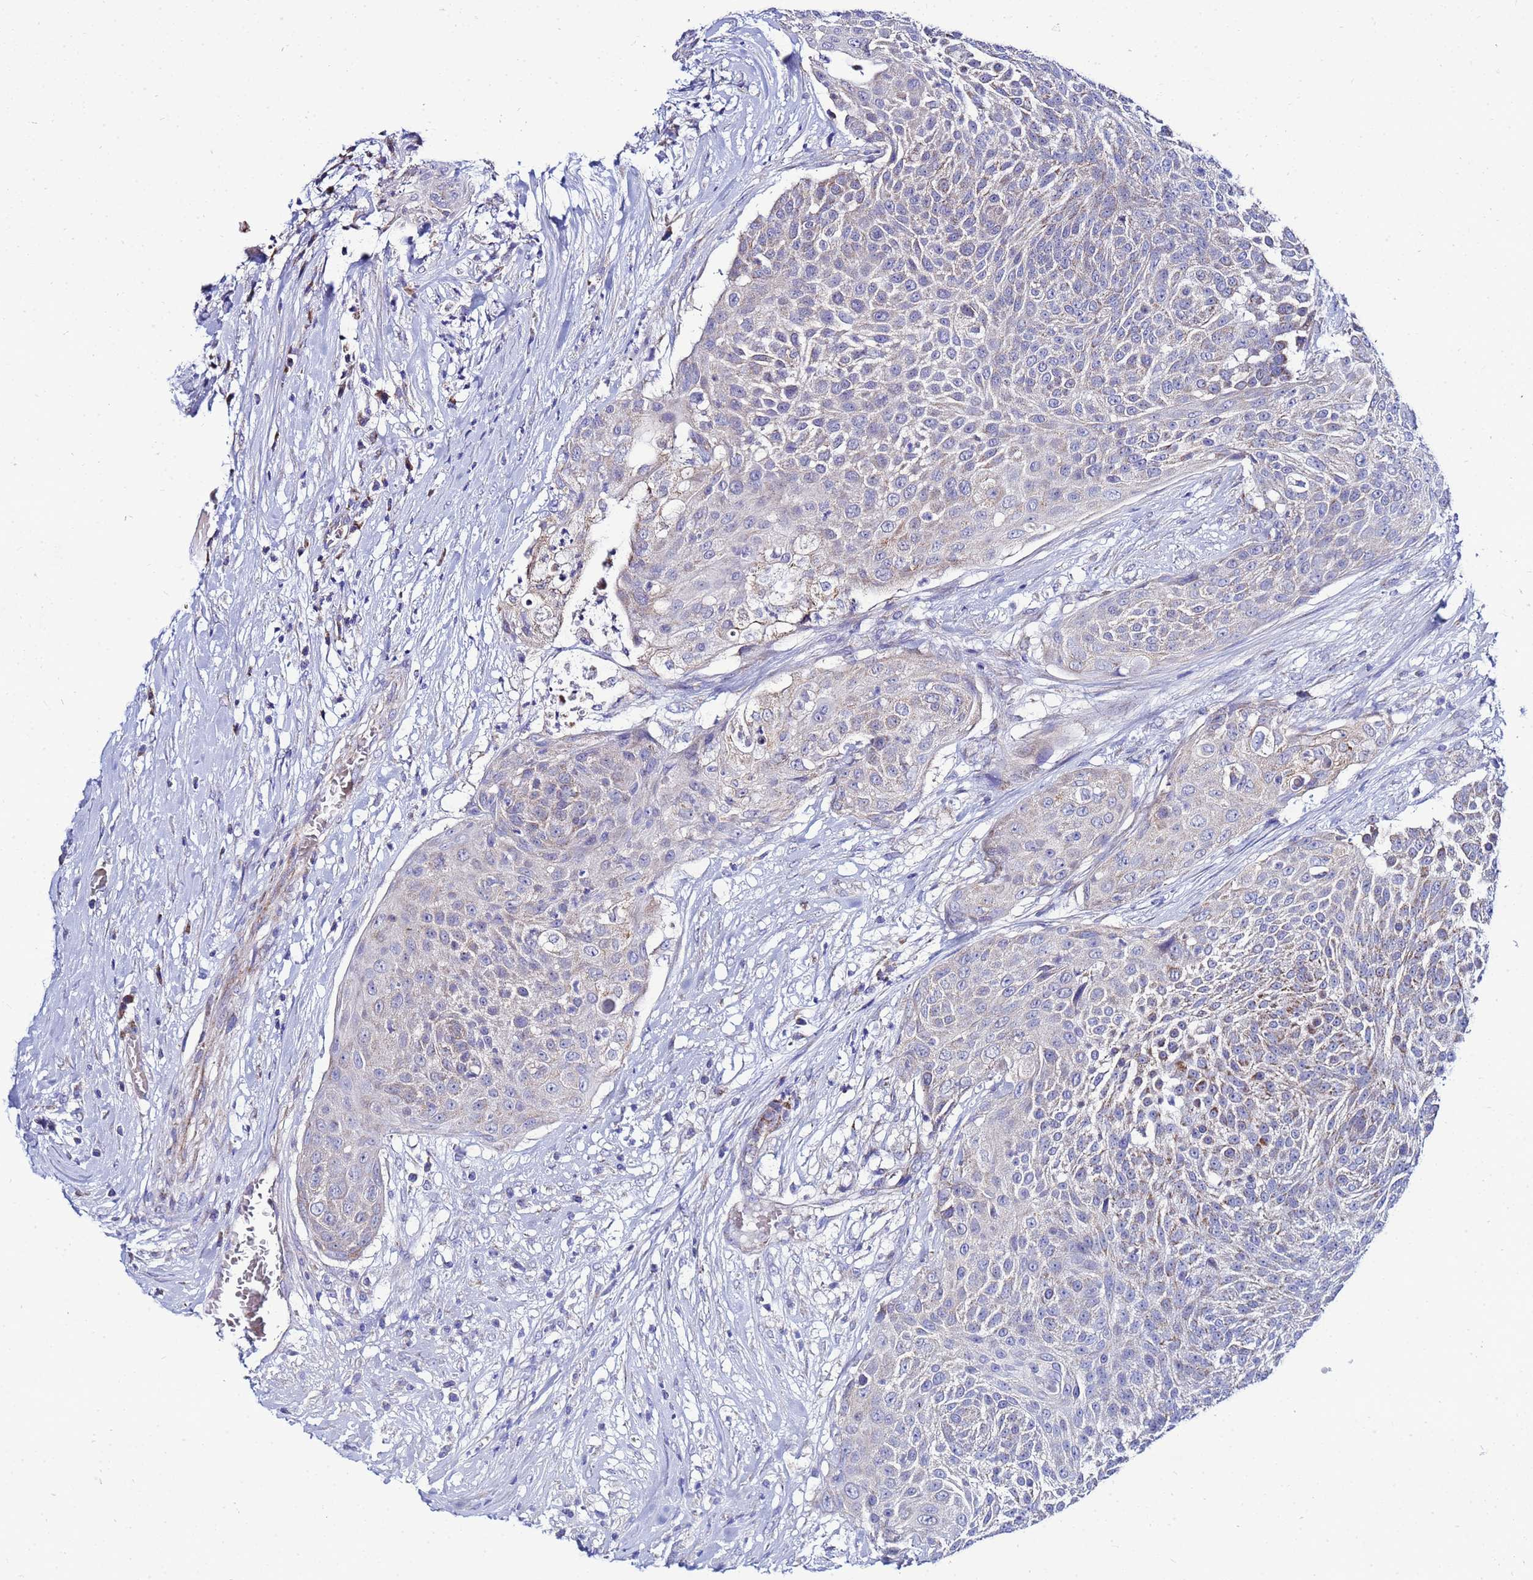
{"staining": {"intensity": "negative", "quantity": "none", "location": "none"}, "tissue": "urothelial cancer", "cell_type": "Tumor cells", "image_type": "cancer", "snomed": [{"axis": "morphology", "description": "Urothelial carcinoma, High grade"}, {"axis": "topography", "description": "Urinary bladder"}], "caption": "Immunohistochemical staining of urothelial cancer shows no significant positivity in tumor cells.", "gene": "FAHD2A", "patient": {"sex": "female", "age": 63}}